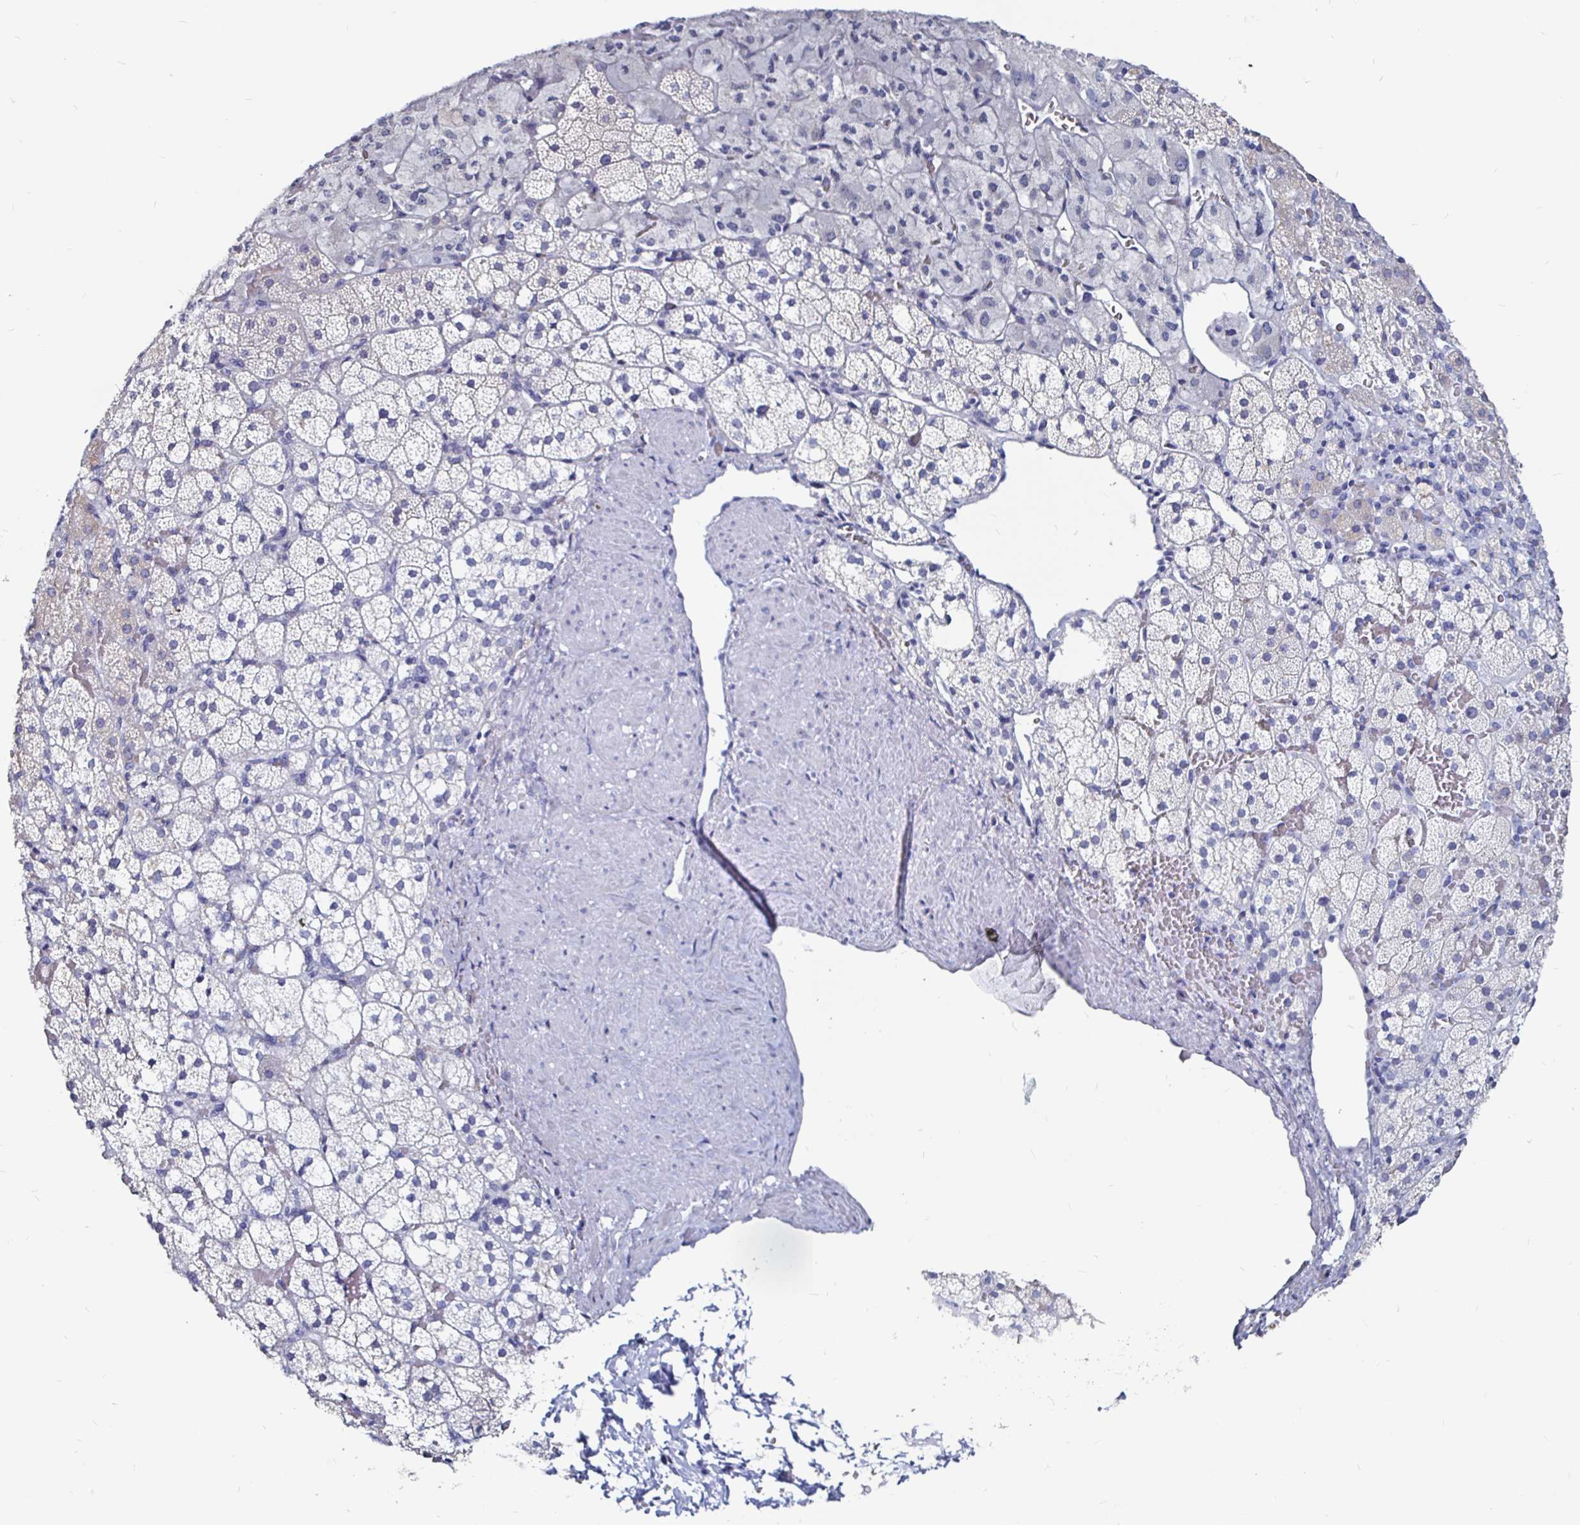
{"staining": {"intensity": "negative", "quantity": "none", "location": "none"}, "tissue": "adrenal gland", "cell_type": "Glandular cells", "image_type": "normal", "snomed": [{"axis": "morphology", "description": "Normal tissue, NOS"}, {"axis": "topography", "description": "Adrenal gland"}], "caption": "High magnification brightfield microscopy of benign adrenal gland stained with DAB (3,3'-diaminobenzidine) (brown) and counterstained with hematoxylin (blue): glandular cells show no significant expression. (Brightfield microscopy of DAB (3,3'-diaminobenzidine) immunohistochemistry at high magnification).", "gene": "LUZP4", "patient": {"sex": "male", "age": 53}}